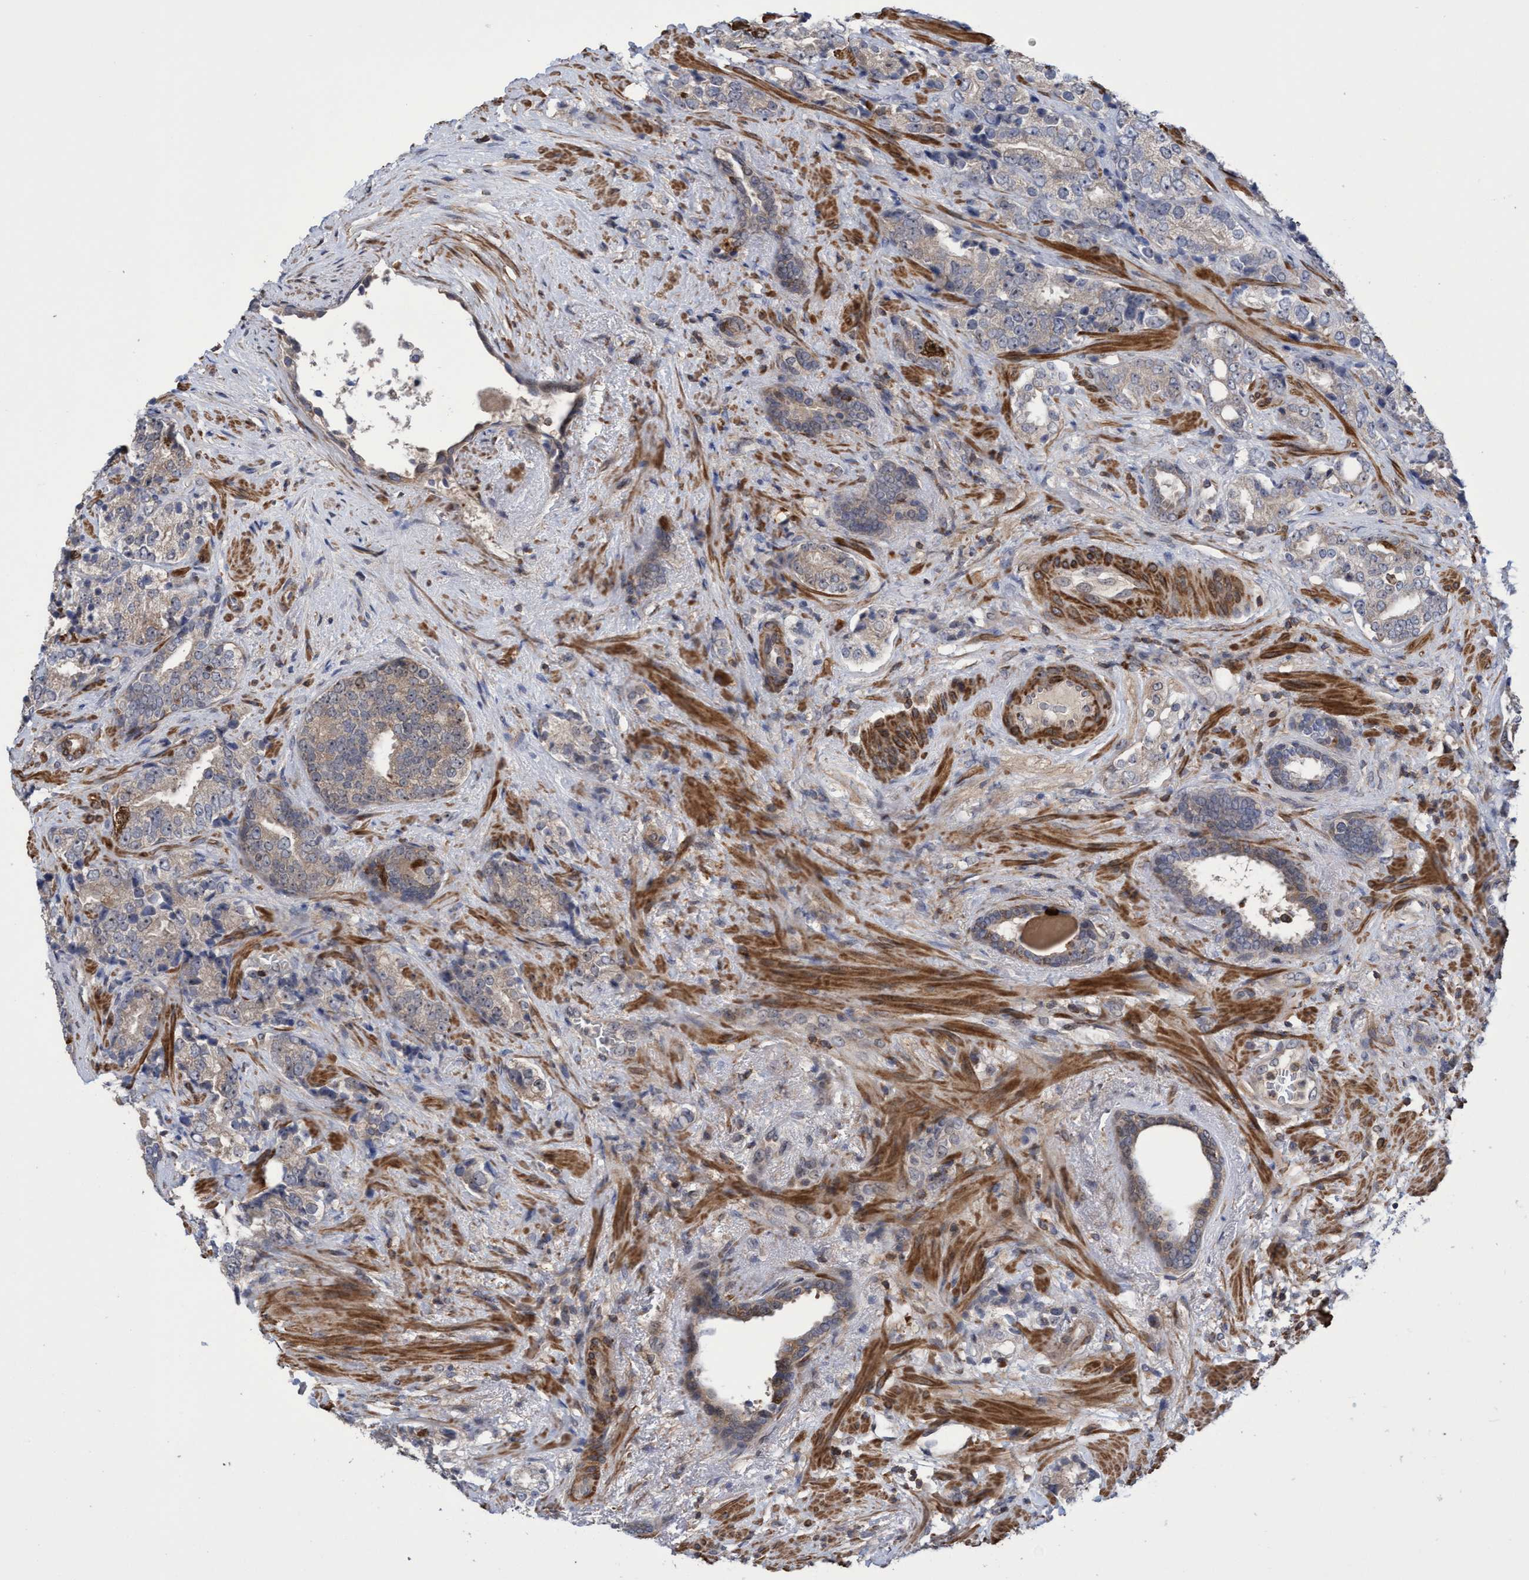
{"staining": {"intensity": "weak", "quantity": "<25%", "location": "cytoplasmic/membranous,nuclear"}, "tissue": "prostate cancer", "cell_type": "Tumor cells", "image_type": "cancer", "snomed": [{"axis": "morphology", "description": "Adenocarcinoma, High grade"}, {"axis": "topography", "description": "Prostate"}], "caption": "Micrograph shows no significant protein expression in tumor cells of prostate cancer (high-grade adenocarcinoma).", "gene": "SLBP", "patient": {"sex": "male", "age": 71}}